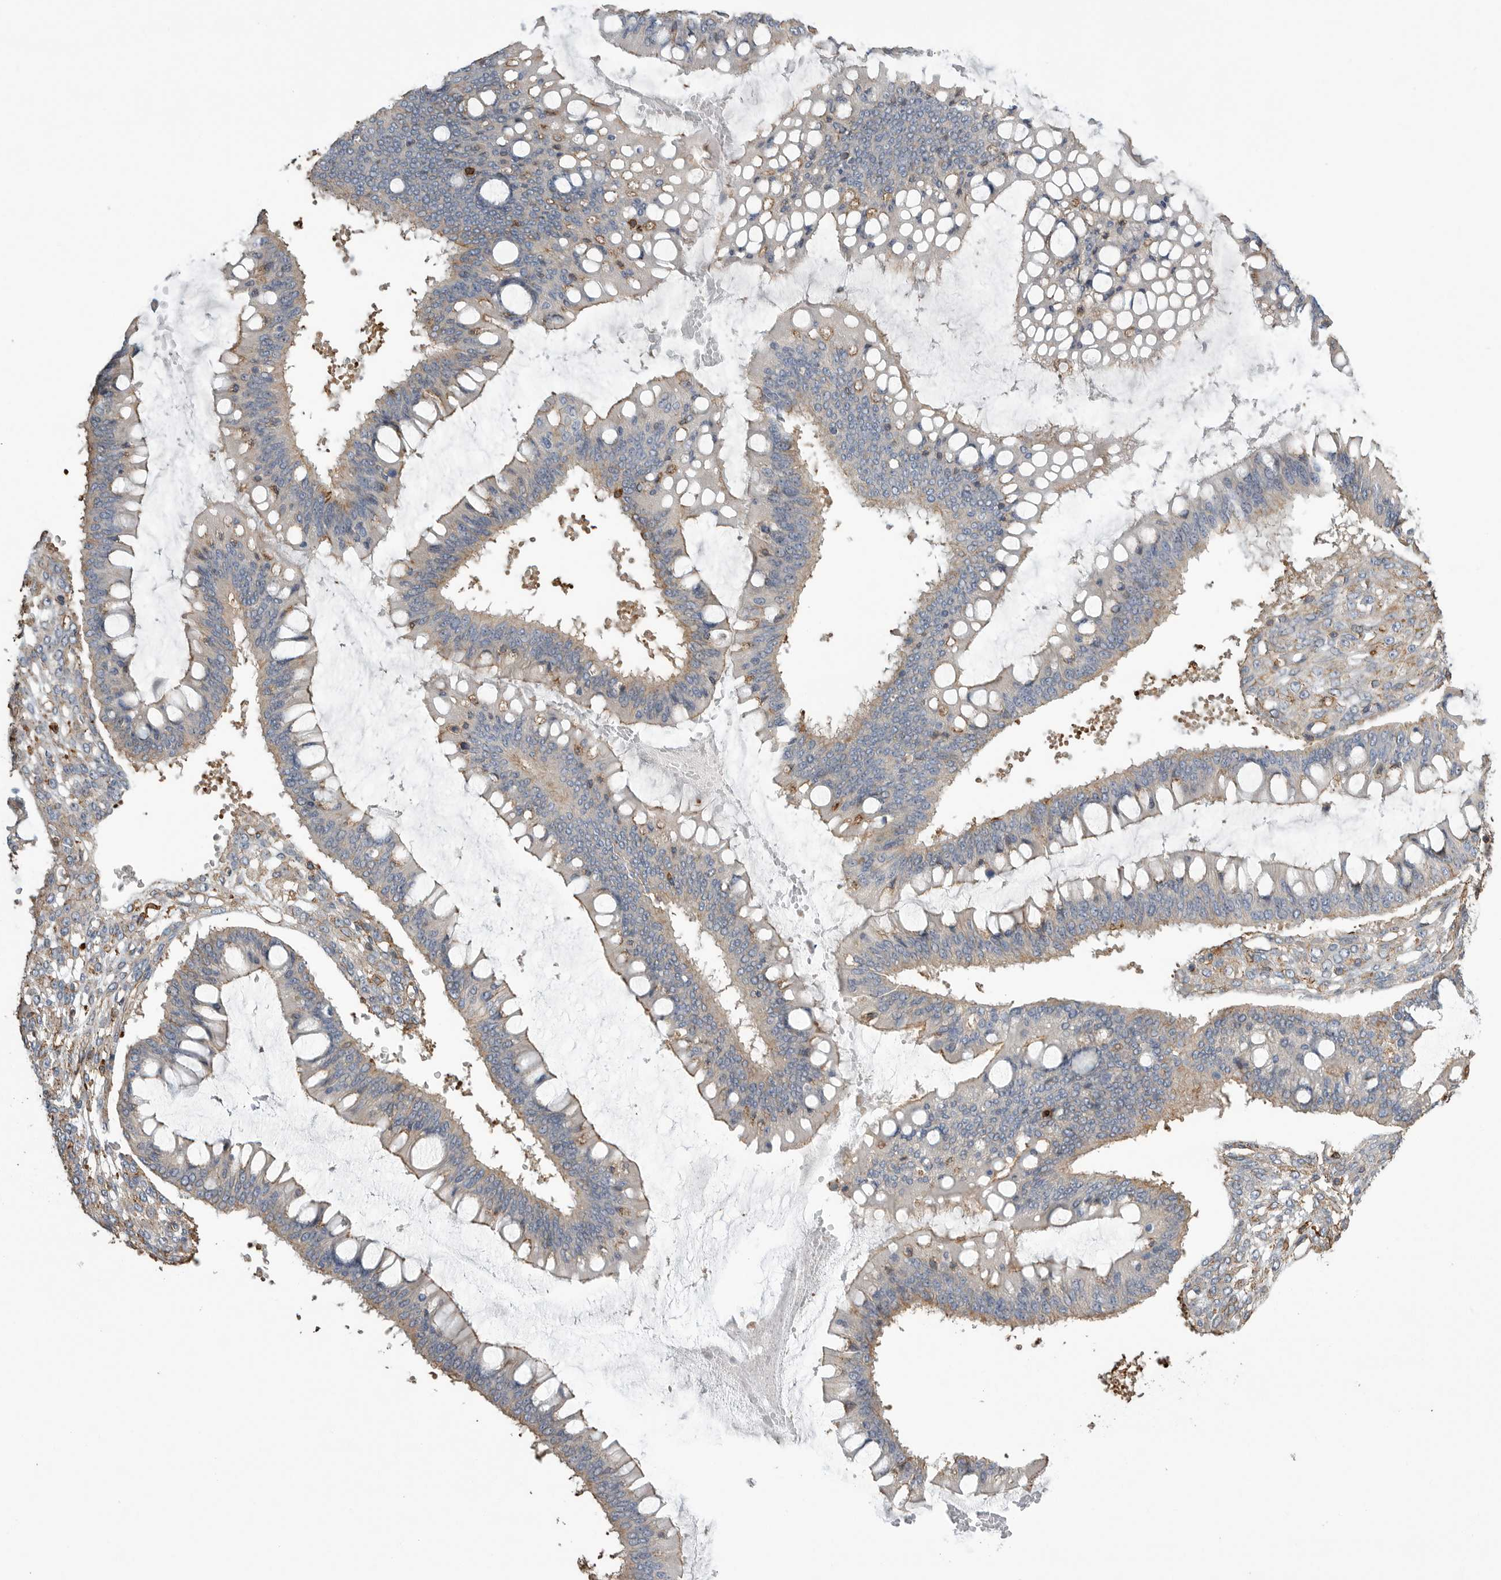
{"staining": {"intensity": "moderate", "quantity": "<25%", "location": "cytoplasmic/membranous"}, "tissue": "ovarian cancer", "cell_type": "Tumor cells", "image_type": "cancer", "snomed": [{"axis": "morphology", "description": "Cystadenocarcinoma, mucinous, NOS"}, {"axis": "topography", "description": "Ovary"}], "caption": "This is a histology image of IHC staining of mucinous cystadenocarcinoma (ovarian), which shows moderate expression in the cytoplasmic/membranous of tumor cells.", "gene": "GPER1", "patient": {"sex": "female", "age": 73}}